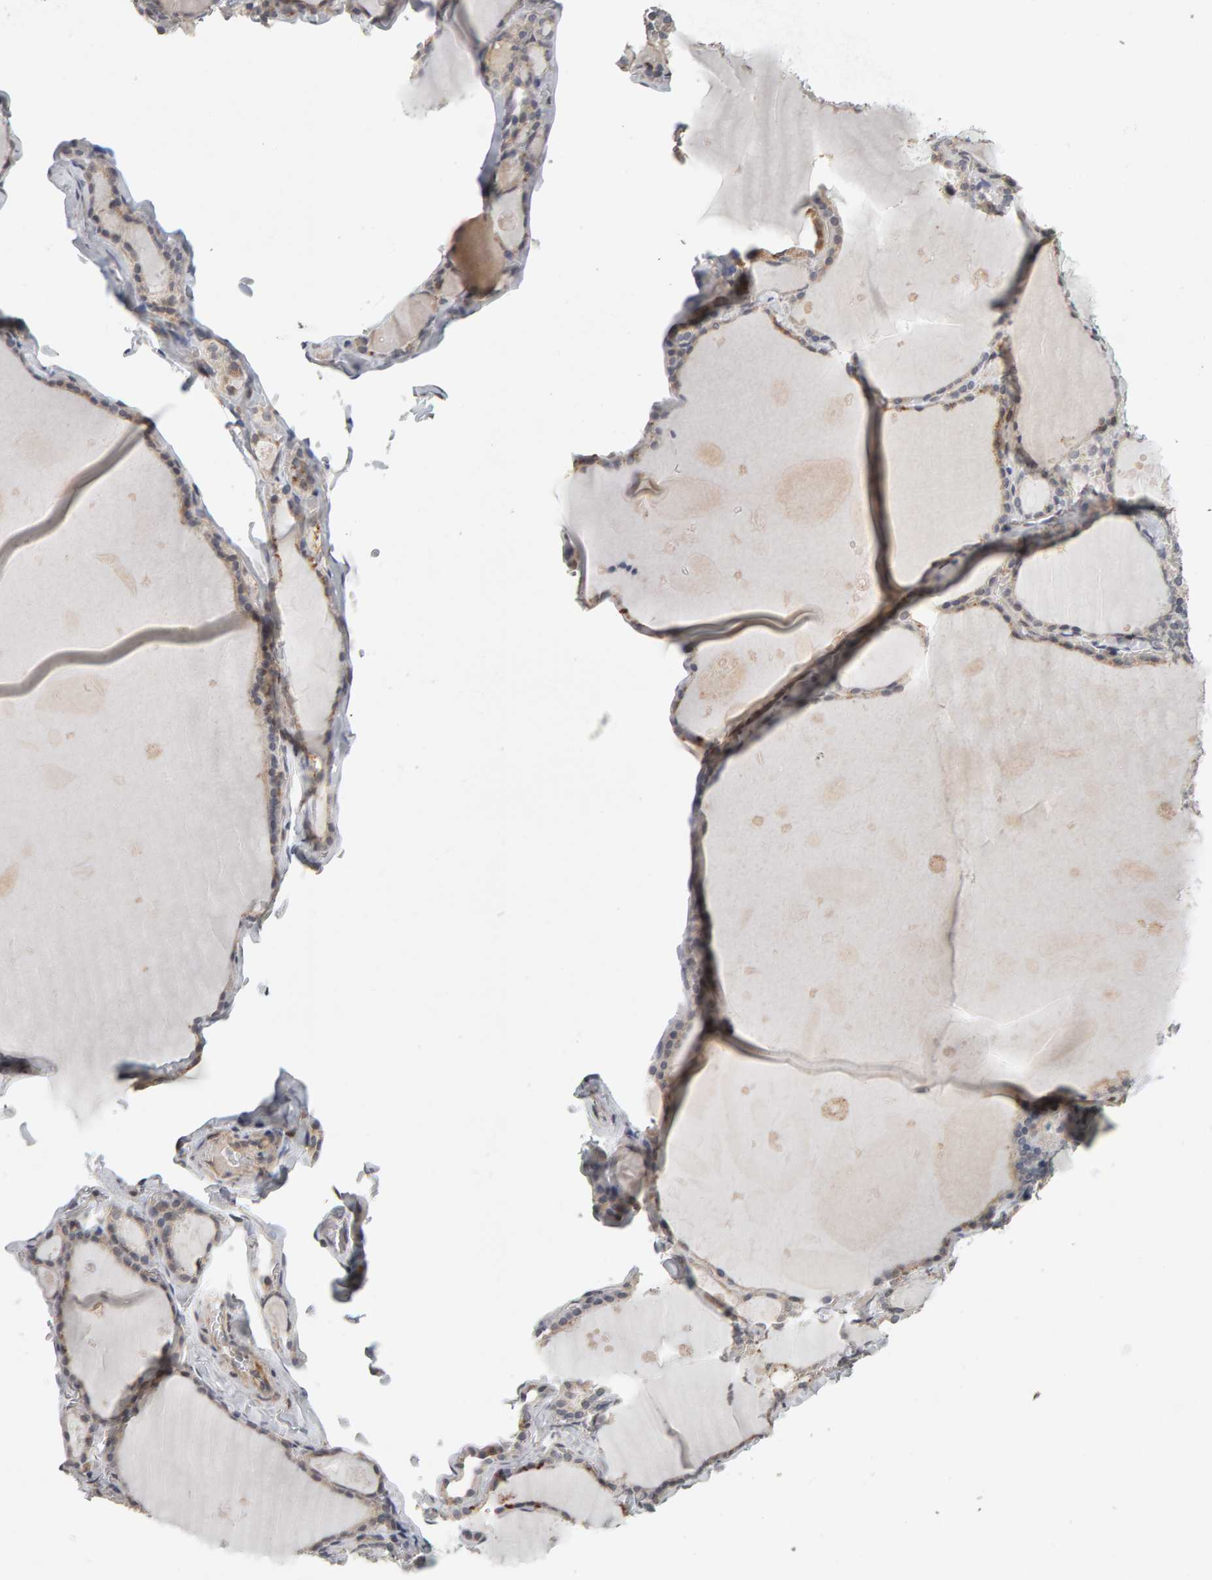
{"staining": {"intensity": "weak", "quantity": "<25%", "location": "cytoplasmic/membranous"}, "tissue": "thyroid gland", "cell_type": "Glandular cells", "image_type": "normal", "snomed": [{"axis": "morphology", "description": "Normal tissue, NOS"}, {"axis": "topography", "description": "Thyroid gland"}], "caption": "DAB (3,3'-diaminobenzidine) immunohistochemical staining of benign human thyroid gland exhibits no significant expression in glandular cells.", "gene": "TEFM", "patient": {"sex": "male", "age": 56}}